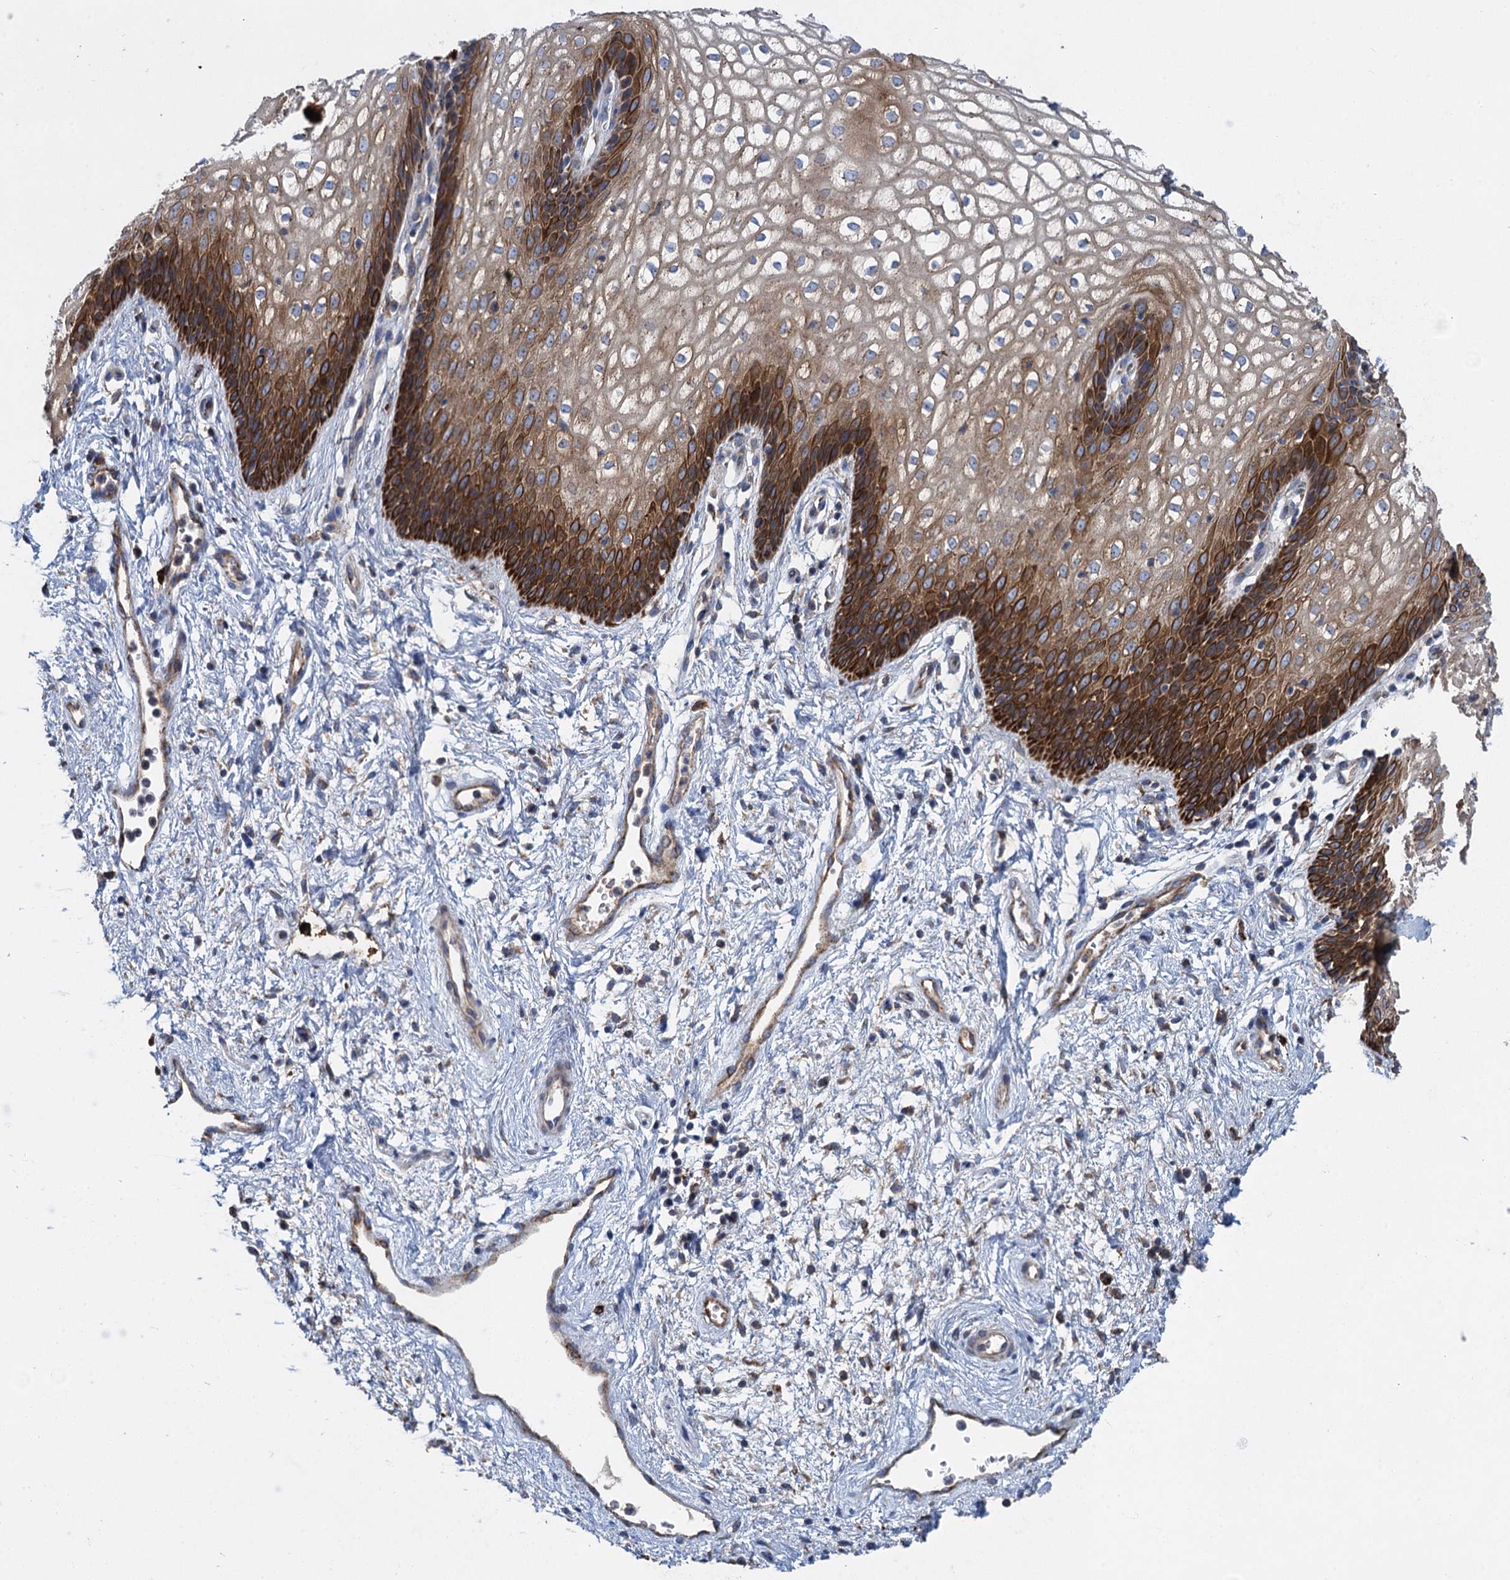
{"staining": {"intensity": "moderate", "quantity": "25%-75%", "location": "cytoplasmic/membranous"}, "tissue": "vagina", "cell_type": "Squamous epithelial cells", "image_type": "normal", "snomed": [{"axis": "morphology", "description": "Normal tissue, NOS"}, {"axis": "topography", "description": "Vagina"}], "caption": "Human vagina stained with a brown dye shows moderate cytoplasmic/membranous positive staining in approximately 25%-75% of squamous epithelial cells.", "gene": "TXNDC11", "patient": {"sex": "female", "age": 34}}